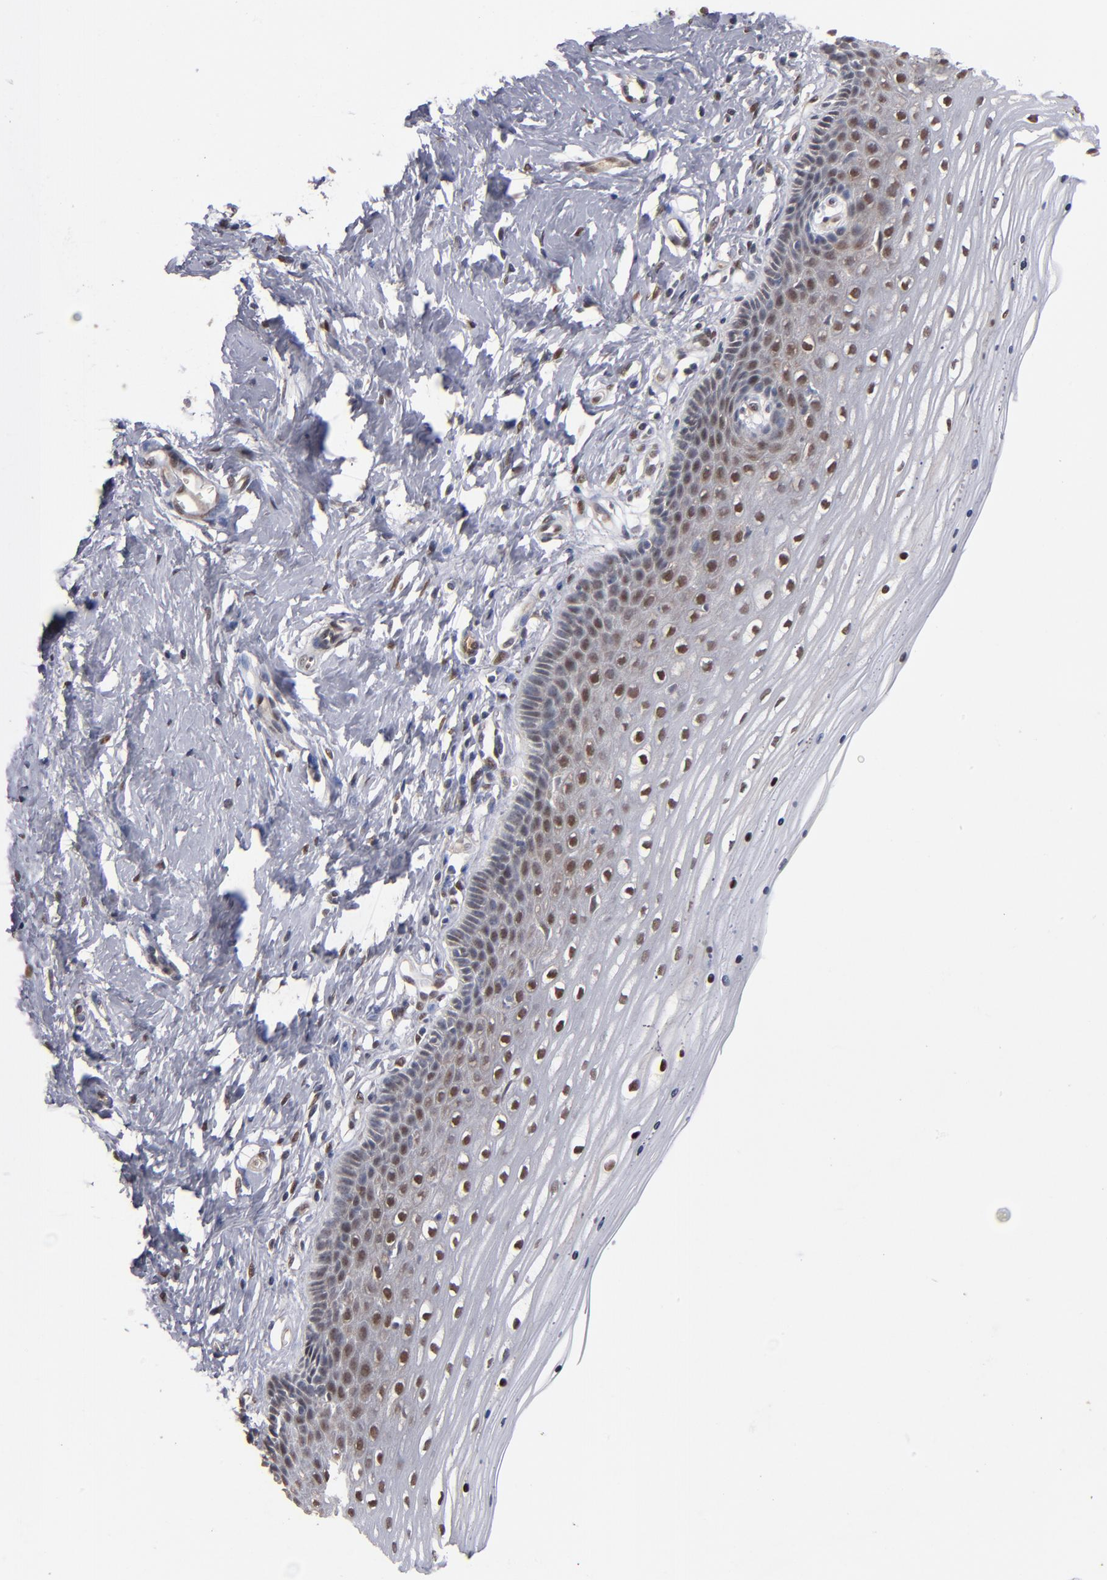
{"staining": {"intensity": "moderate", "quantity": ">75%", "location": "nuclear"}, "tissue": "cervix", "cell_type": "Glandular cells", "image_type": "normal", "snomed": [{"axis": "morphology", "description": "Normal tissue, NOS"}, {"axis": "topography", "description": "Cervix"}], "caption": "Cervix stained with immunohistochemistry demonstrates moderate nuclear positivity in about >75% of glandular cells.", "gene": "HUWE1", "patient": {"sex": "female", "age": 39}}